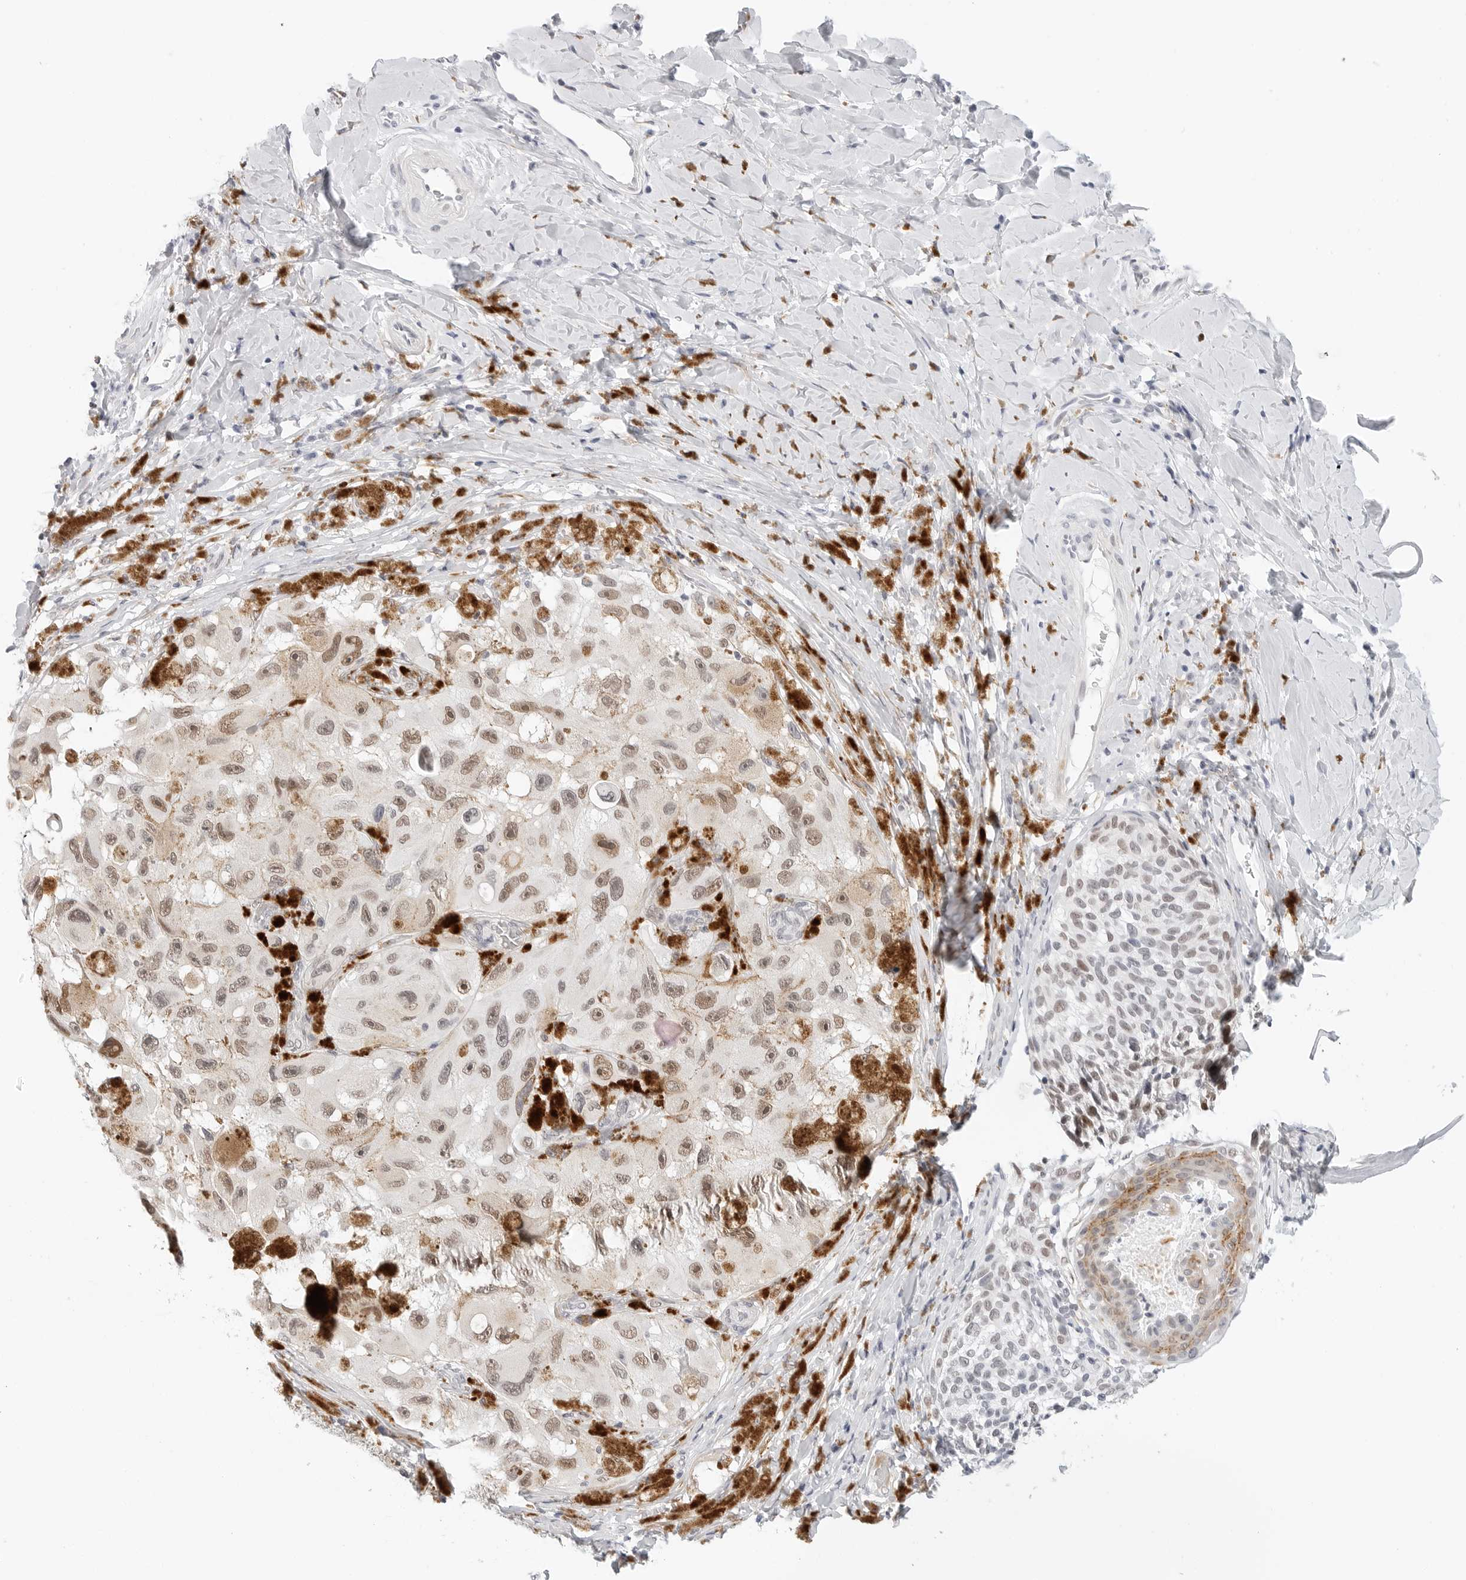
{"staining": {"intensity": "moderate", "quantity": "25%-75%", "location": "nuclear"}, "tissue": "melanoma", "cell_type": "Tumor cells", "image_type": "cancer", "snomed": [{"axis": "morphology", "description": "Malignant melanoma, NOS"}, {"axis": "topography", "description": "Skin"}], "caption": "The histopathology image reveals a brown stain indicating the presence of a protein in the nuclear of tumor cells in melanoma.", "gene": "TSEN2", "patient": {"sex": "female", "age": 73}}